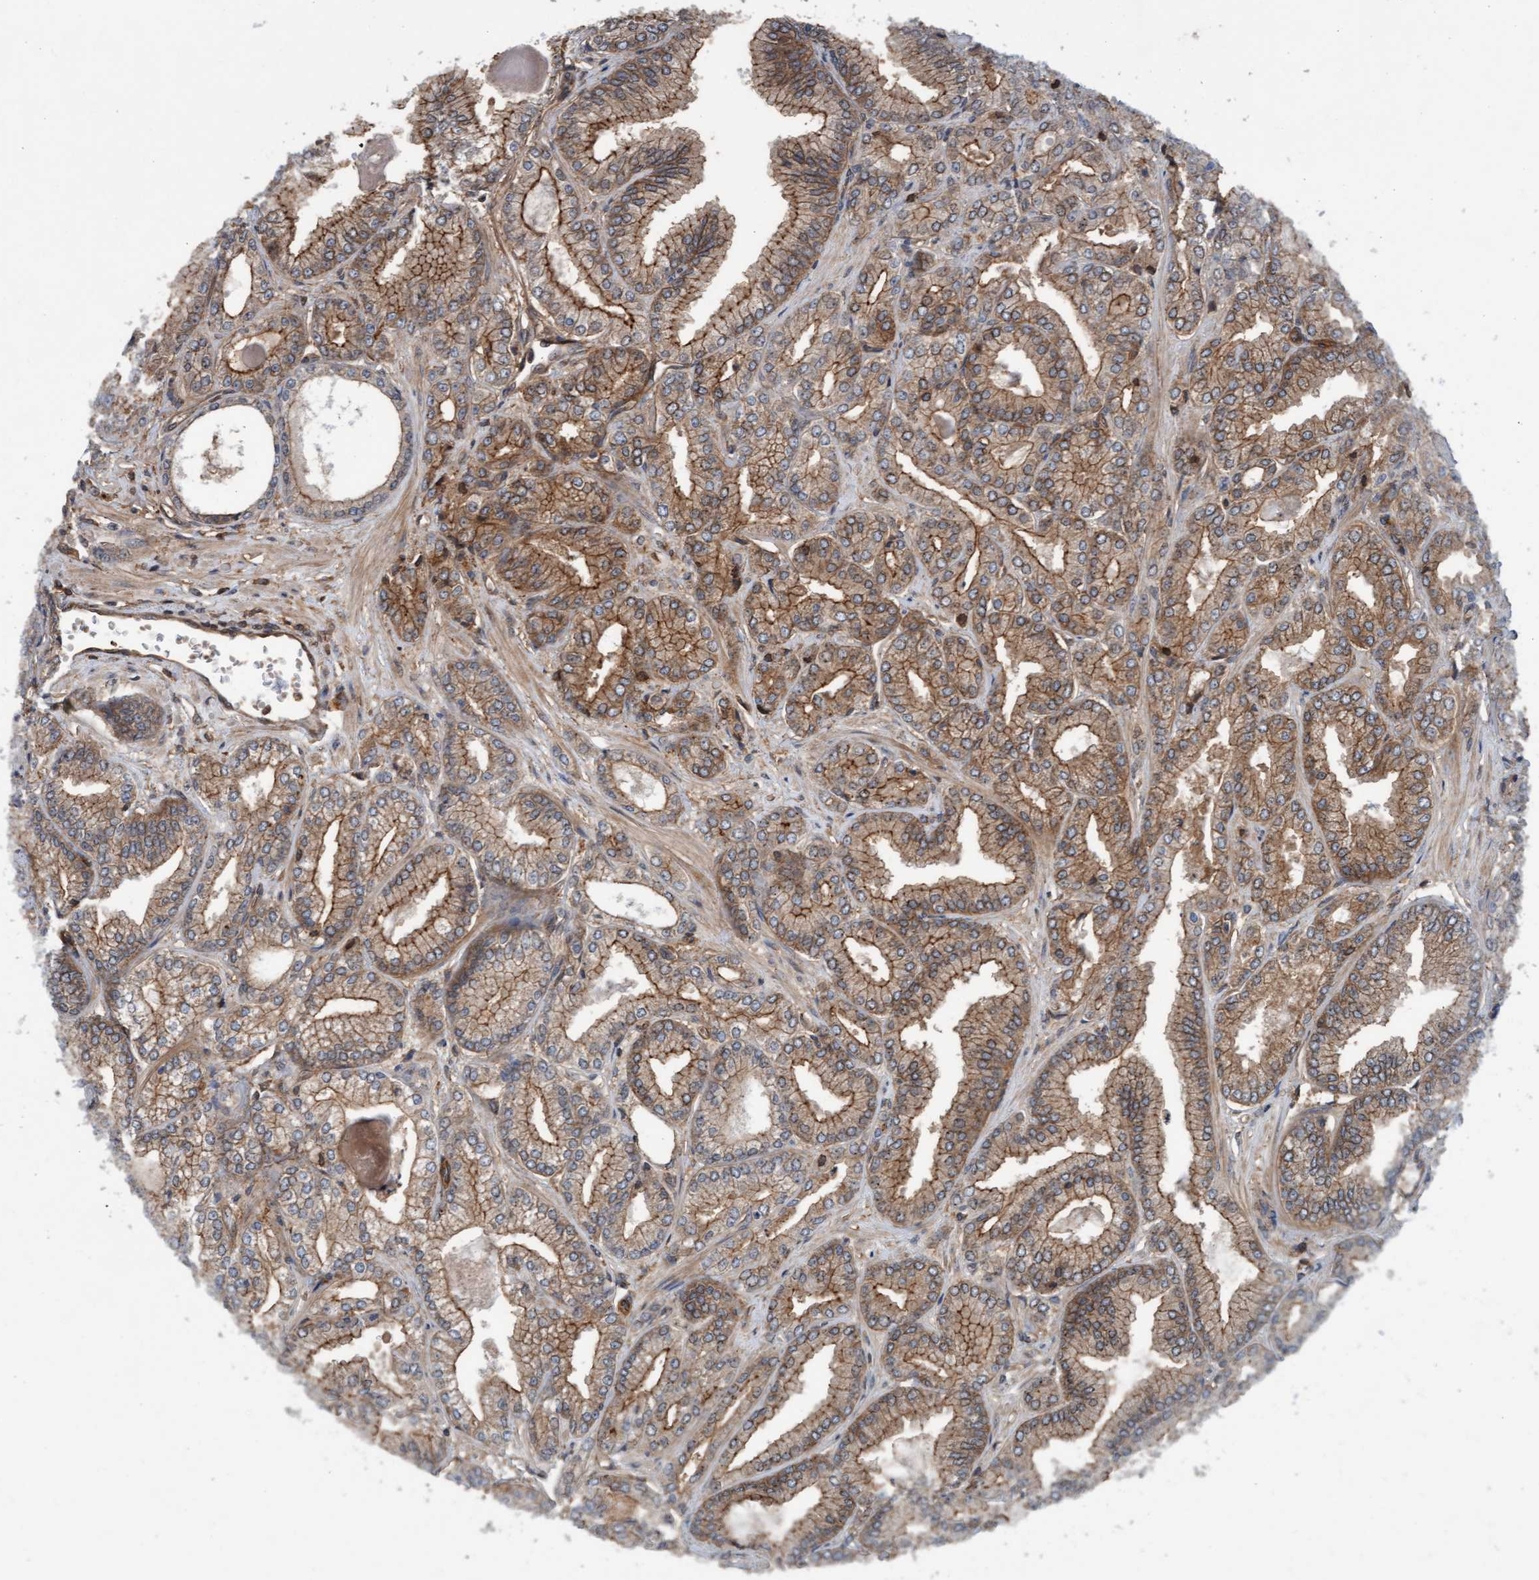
{"staining": {"intensity": "moderate", "quantity": ">75%", "location": "cytoplasmic/membranous"}, "tissue": "prostate cancer", "cell_type": "Tumor cells", "image_type": "cancer", "snomed": [{"axis": "morphology", "description": "Adenocarcinoma, Low grade"}, {"axis": "topography", "description": "Prostate"}], "caption": "A photomicrograph showing moderate cytoplasmic/membranous staining in approximately >75% of tumor cells in prostate adenocarcinoma (low-grade), as visualized by brown immunohistochemical staining.", "gene": "ERAL1", "patient": {"sex": "male", "age": 52}}